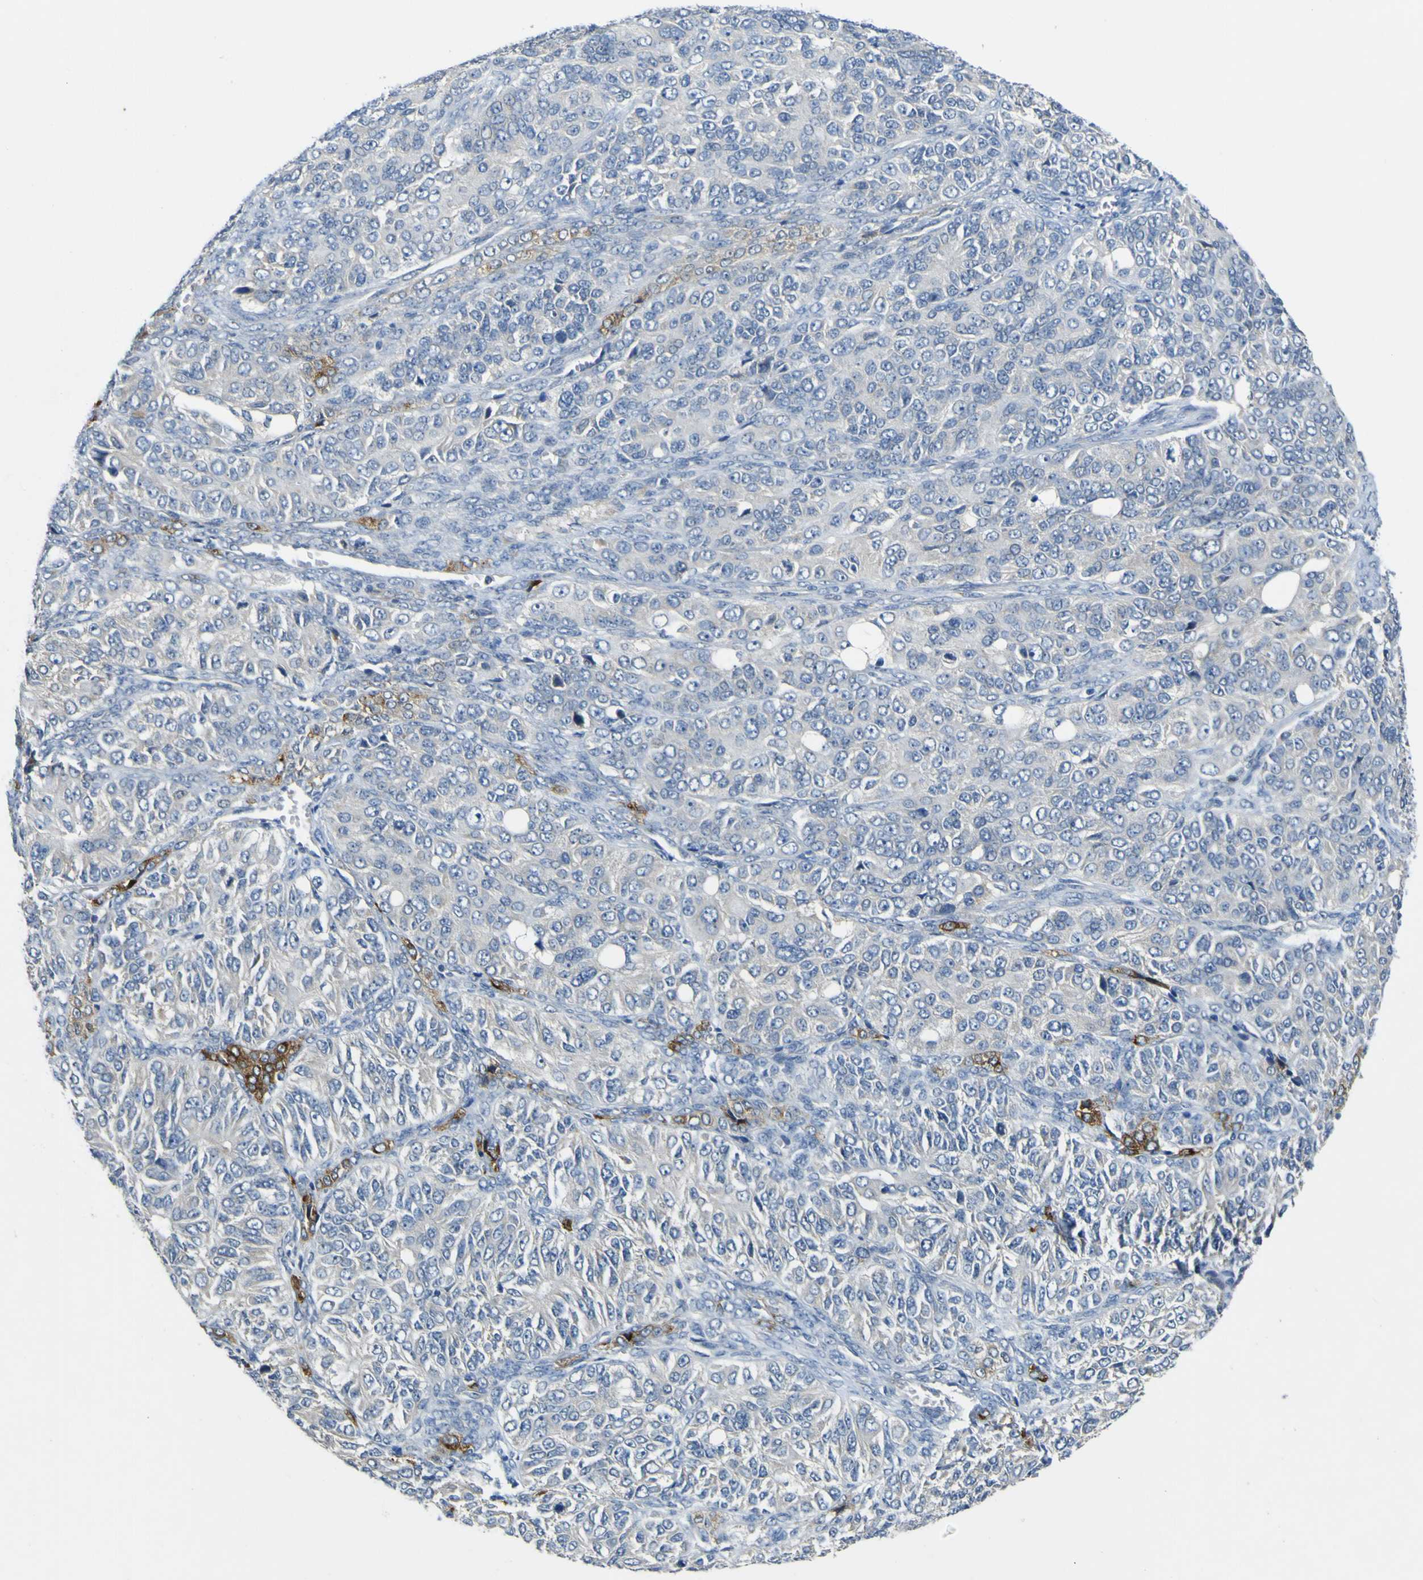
{"staining": {"intensity": "negative", "quantity": "none", "location": "none"}, "tissue": "ovarian cancer", "cell_type": "Tumor cells", "image_type": "cancer", "snomed": [{"axis": "morphology", "description": "Carcinoma, endometroid"}, {"axis": "topography", "description": "Ovary"}], "caption": "There is no significant expression in tumor cells of endometroid carcinoma (ovarian).", "gene": "LDLR", "patient": {"sex": "female", "age": 51}}